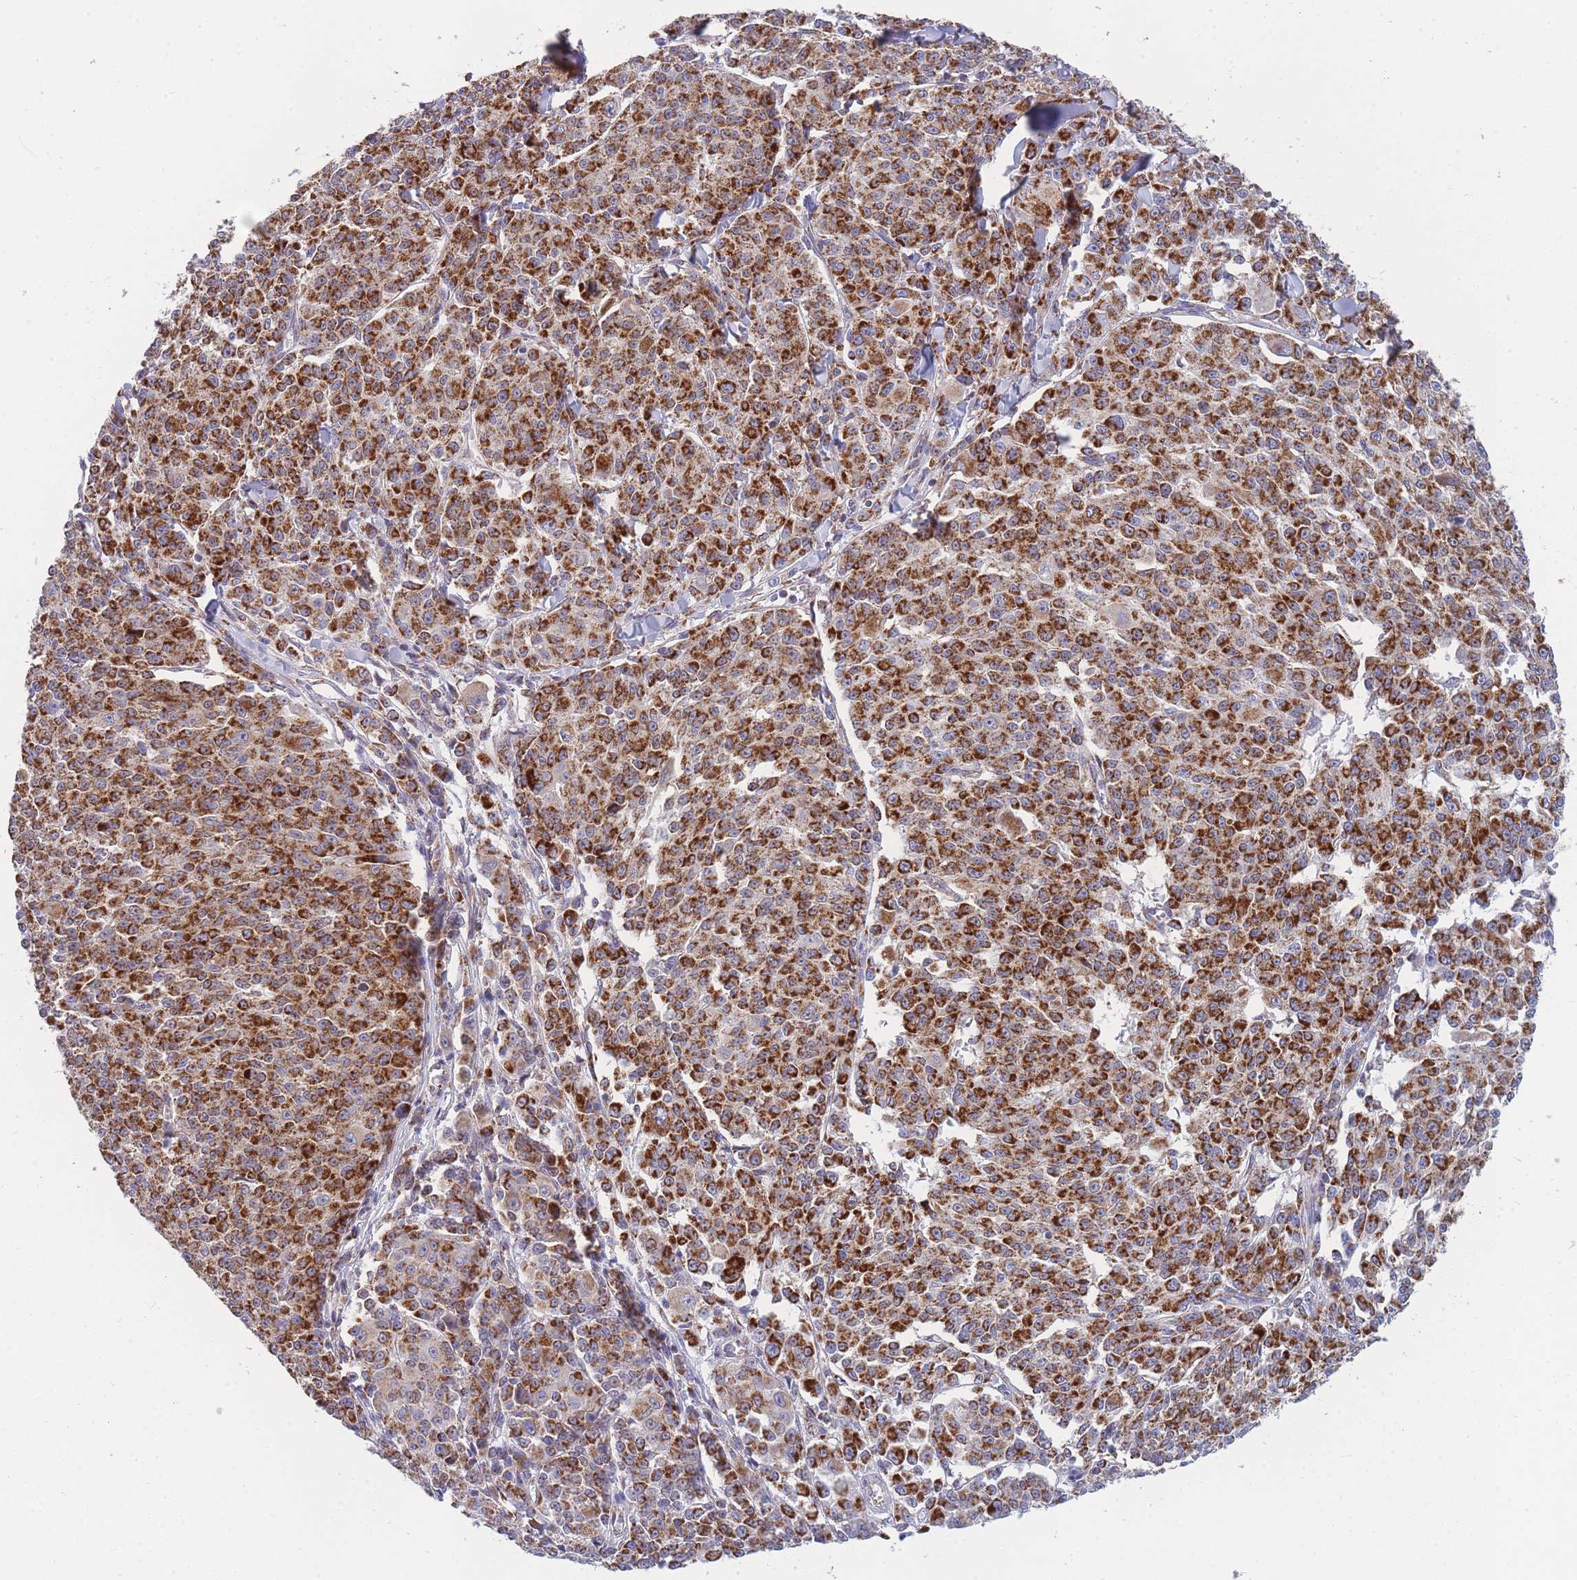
{"staining": {"intensity": "strong", "quantity": ">75%", "location": "cytoplasmic/membranous"}, "tissue": "melanoma", "cell_type": "Tumor cells", "image_type": "cancer", "snomed": [{"axis": "morphology", "description": "Malignant melanoma, NOS"}, {"axis": "topography", "description": "Skin"}], "caption": "The immunohistochemical stain shows strong cytoplasmic/membranous positivity in tumor cells of malignant melanoma tissue.", "gene": "MRPS11", "patient": {"sex": "female", "age": 52}}